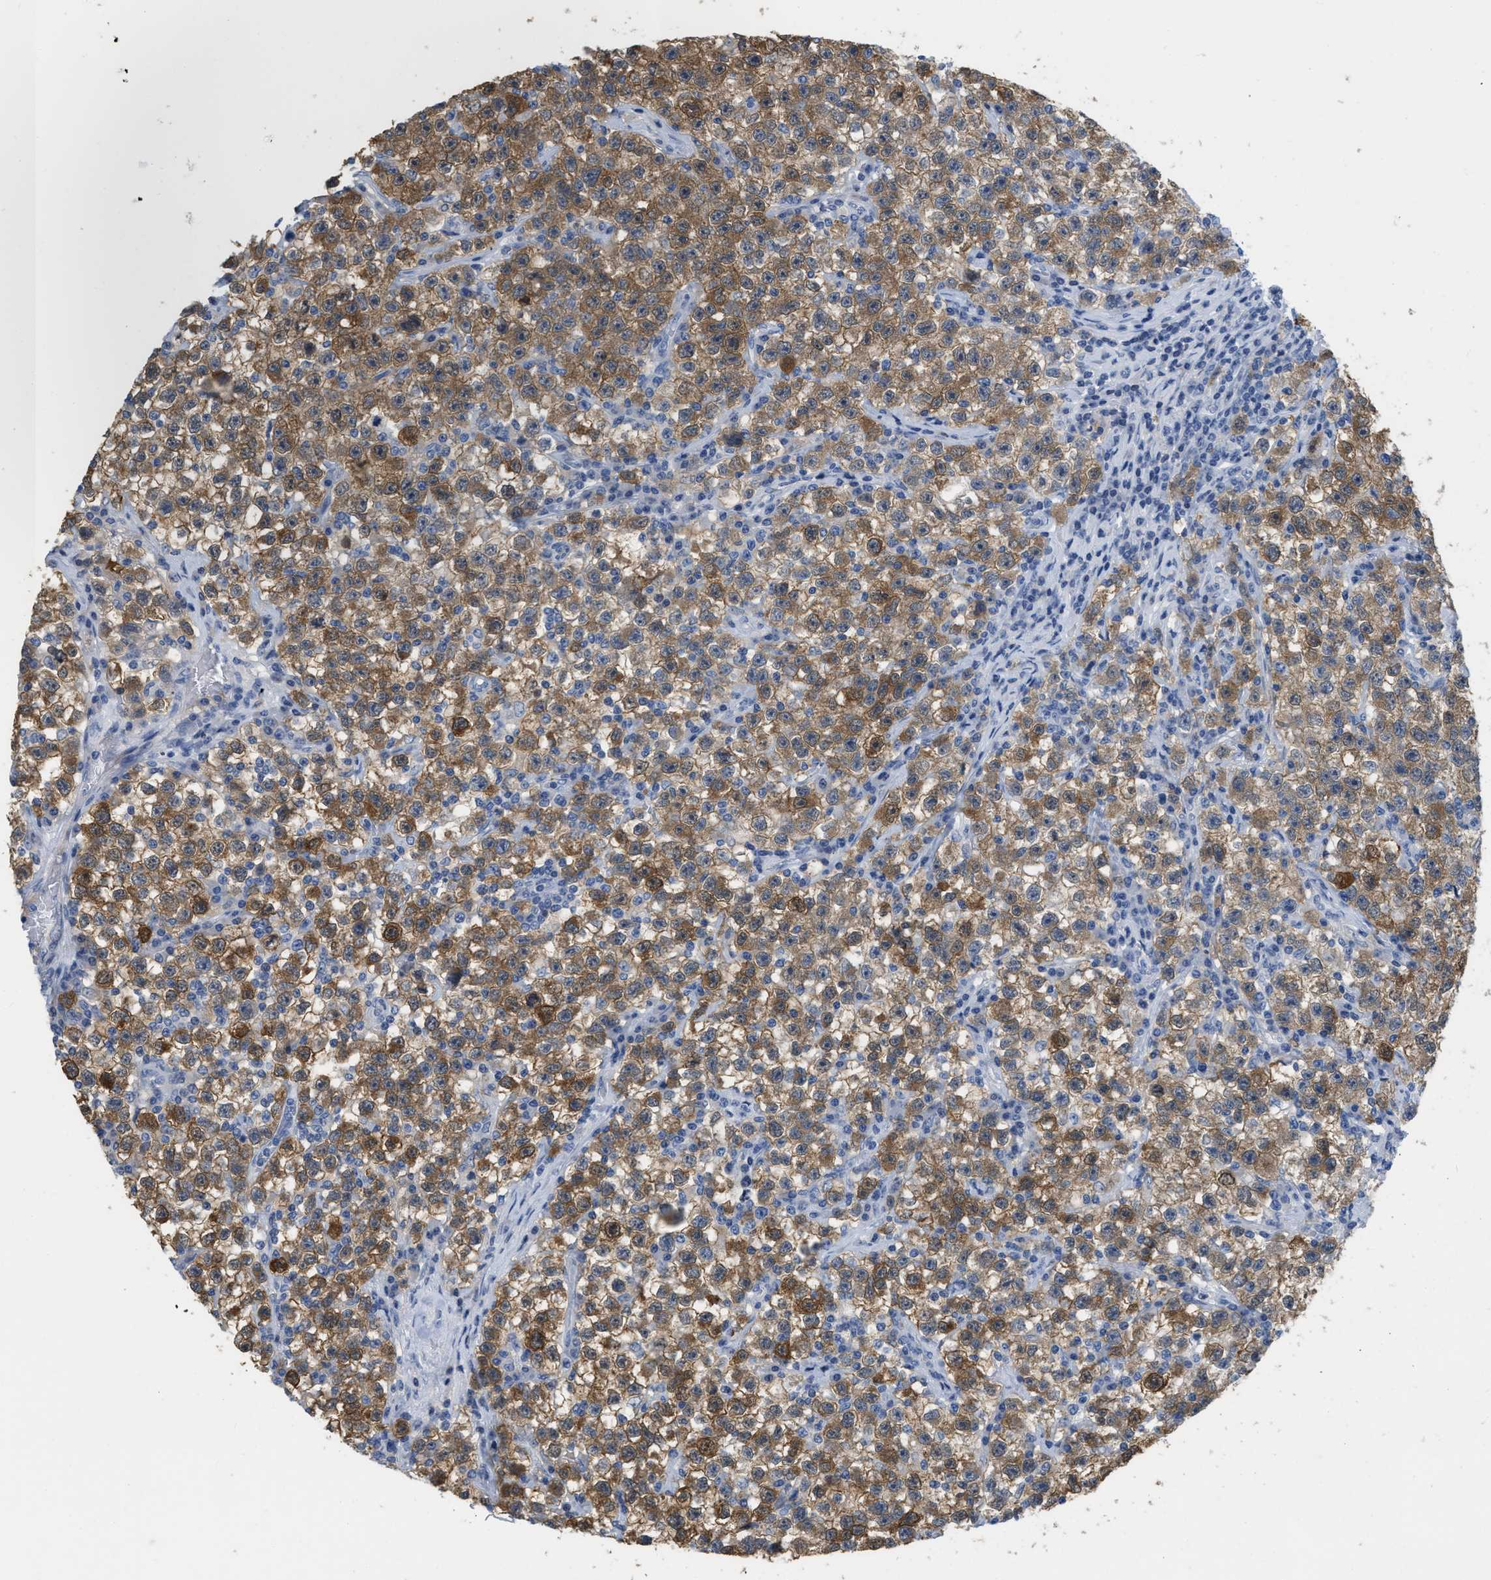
{"staining": {"intensity": "moderate", "quantity": ">75%", "location": "cytoplasmic/membranous"}, "tissue": "testis cancer", "cell_type": "Tumor cells", "image_type": "cancer", "snomed": [{"axis": "morphology", "description": "Seminoma, NOS"}, {"axis": "topography", "description": "Testis"}], "caption": "Tumor cells reveal medium levels of moderate cytoplasmic/membranous positivity in about >75% of cells in testis cancer.", "gene": "CRYM", "patient": {"sex": "male", "age": 22}}